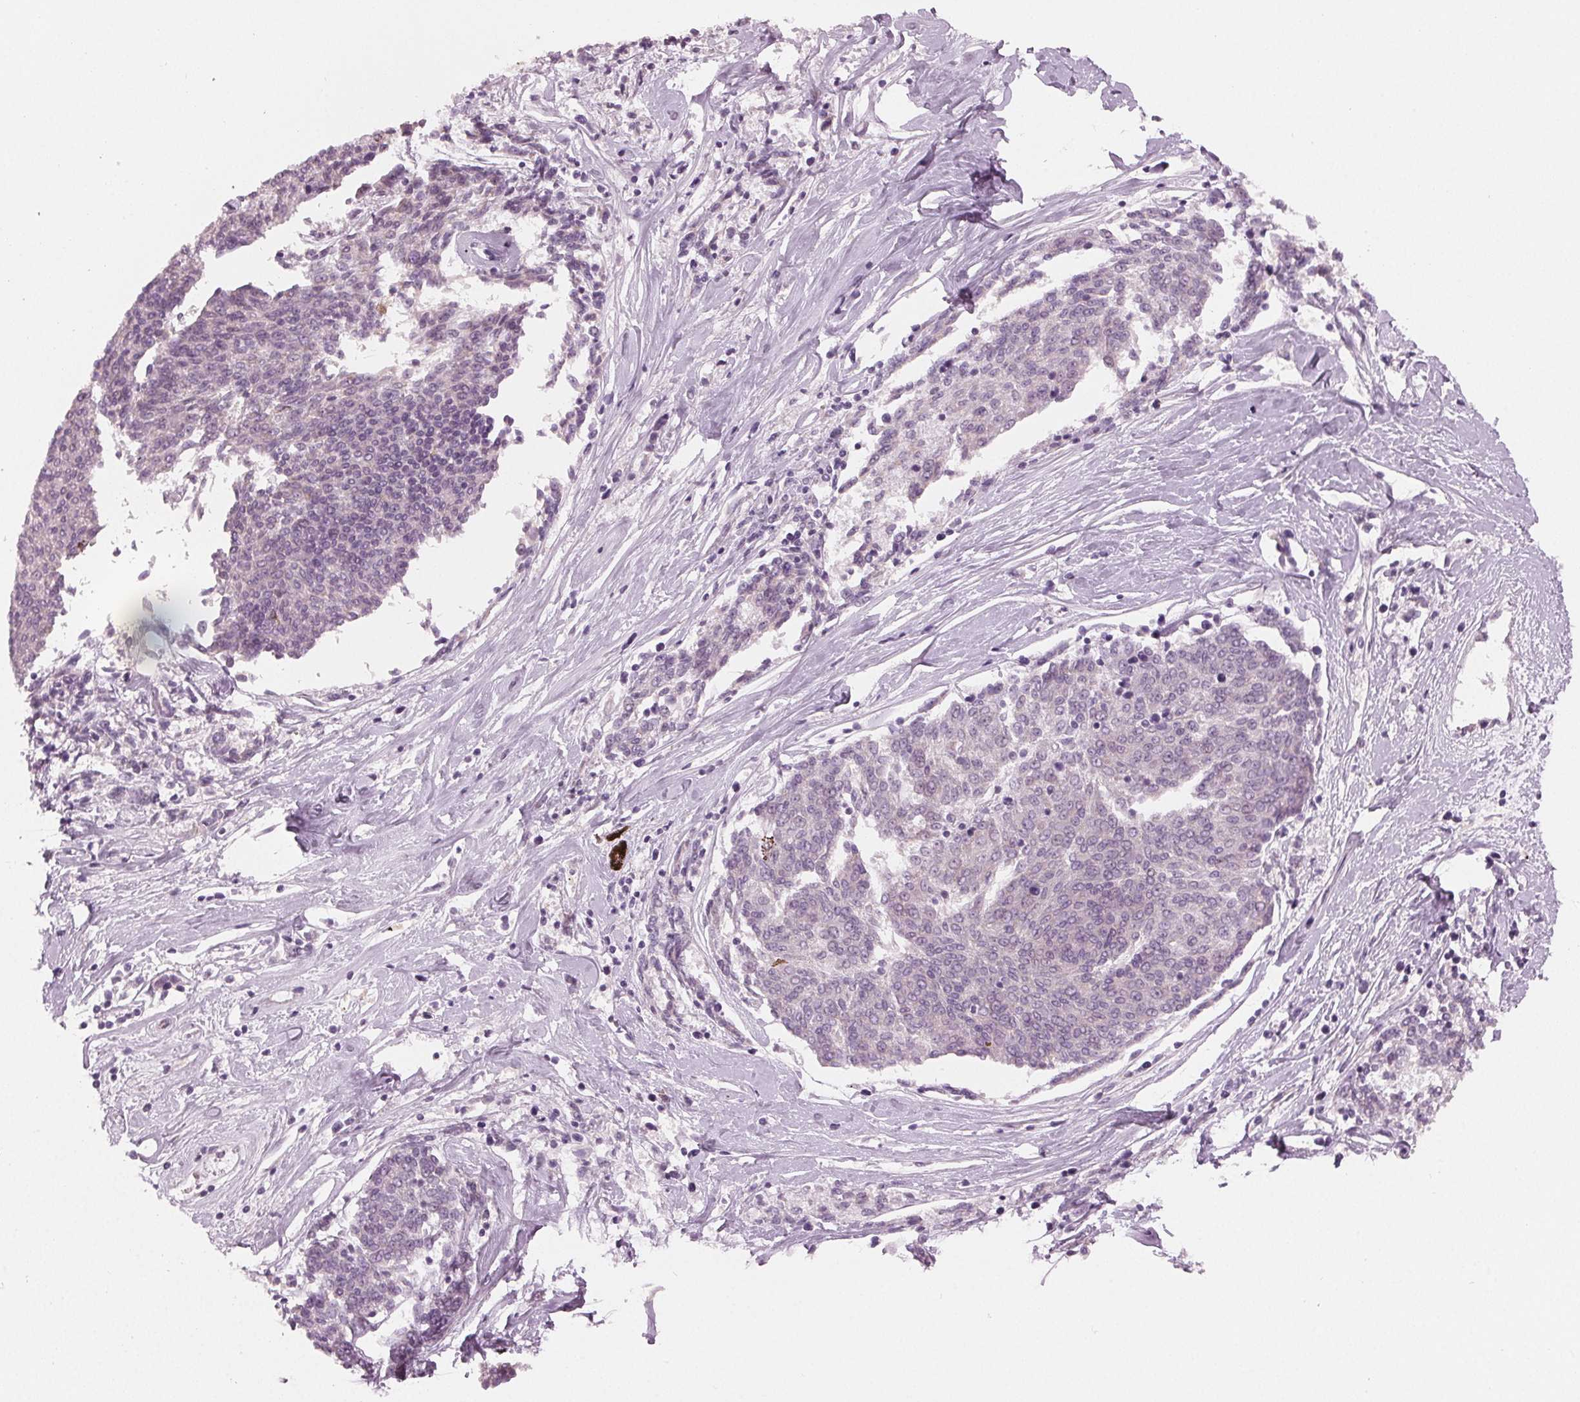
{"staining": {"intensity": "negative", "quantity": "none", "location": "none"}, "tissue": "melanoma", "cell_type": "Tumor cells", "image_type": "cancer", "snomed": [{"axis": "morphology", "description": "Malignant melanoma, NOS"}, {"axis": "topography", "description": "Skin"}], "caption": "Immunohistochemistry (IHC) of human melanoma shows no positivity in tumor cells.", "gene": "PRAP1", "patient": {"sex": "female", "age": 72}}